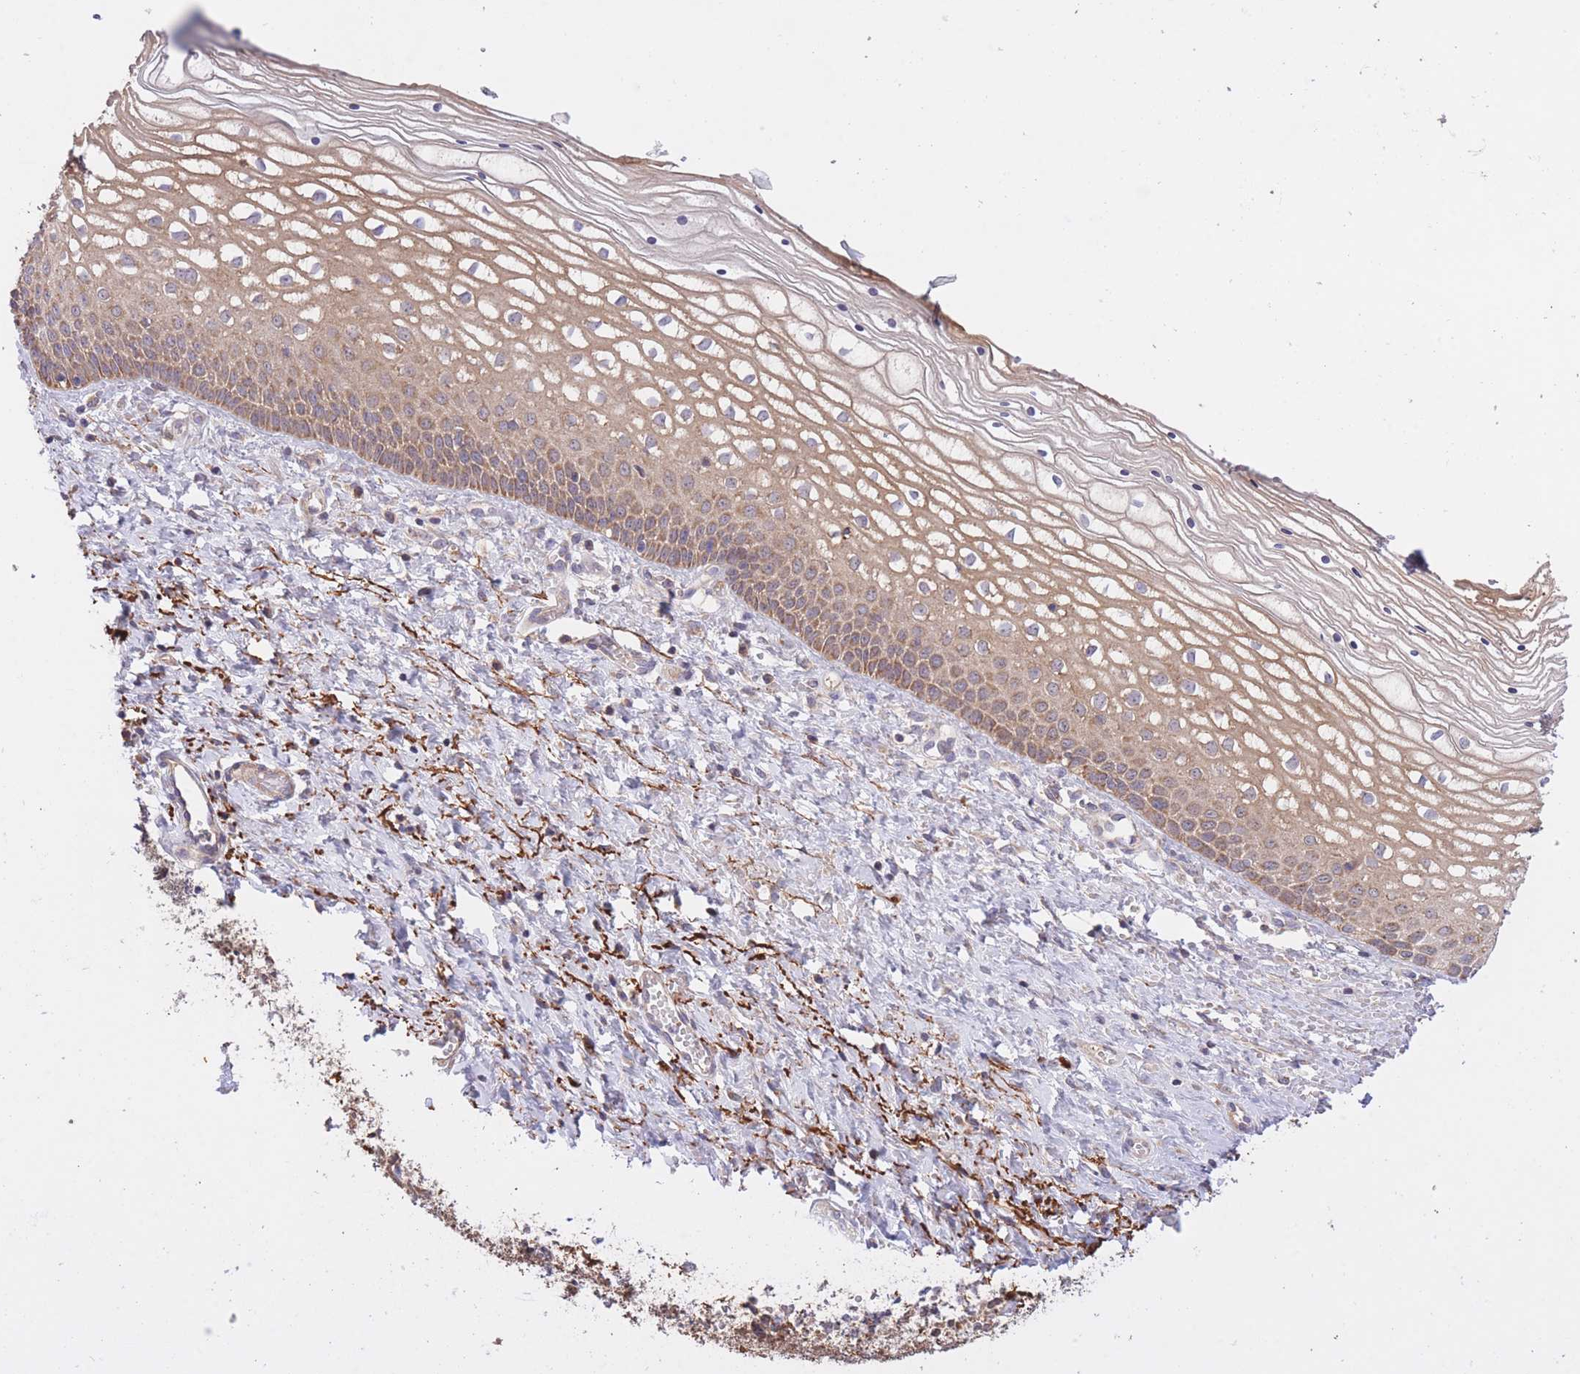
{"staining": {"intensity": "moderate", "quantity": ">75%", "location": "cytoplasmic/membranous"}, "tissue": "vagina", "cell_type": "Squamous epithelial cells", "image_type": "normal", "snomed": [{"axis": "morphology", "description": "Normal tissue, NOS"}, {"axis": "topography", "description": "Vagina"}], "caption": "Squamous epithelial cells show medium levels of moderate cytoplasmic/membranous expression in approximately >75% of cells in benign human vagina. Ihc stains the protein of interest in brown and the nuclei are stained blue.", "gene": "ATP13A2", "patient": {"sex": "female", "age": 59}}